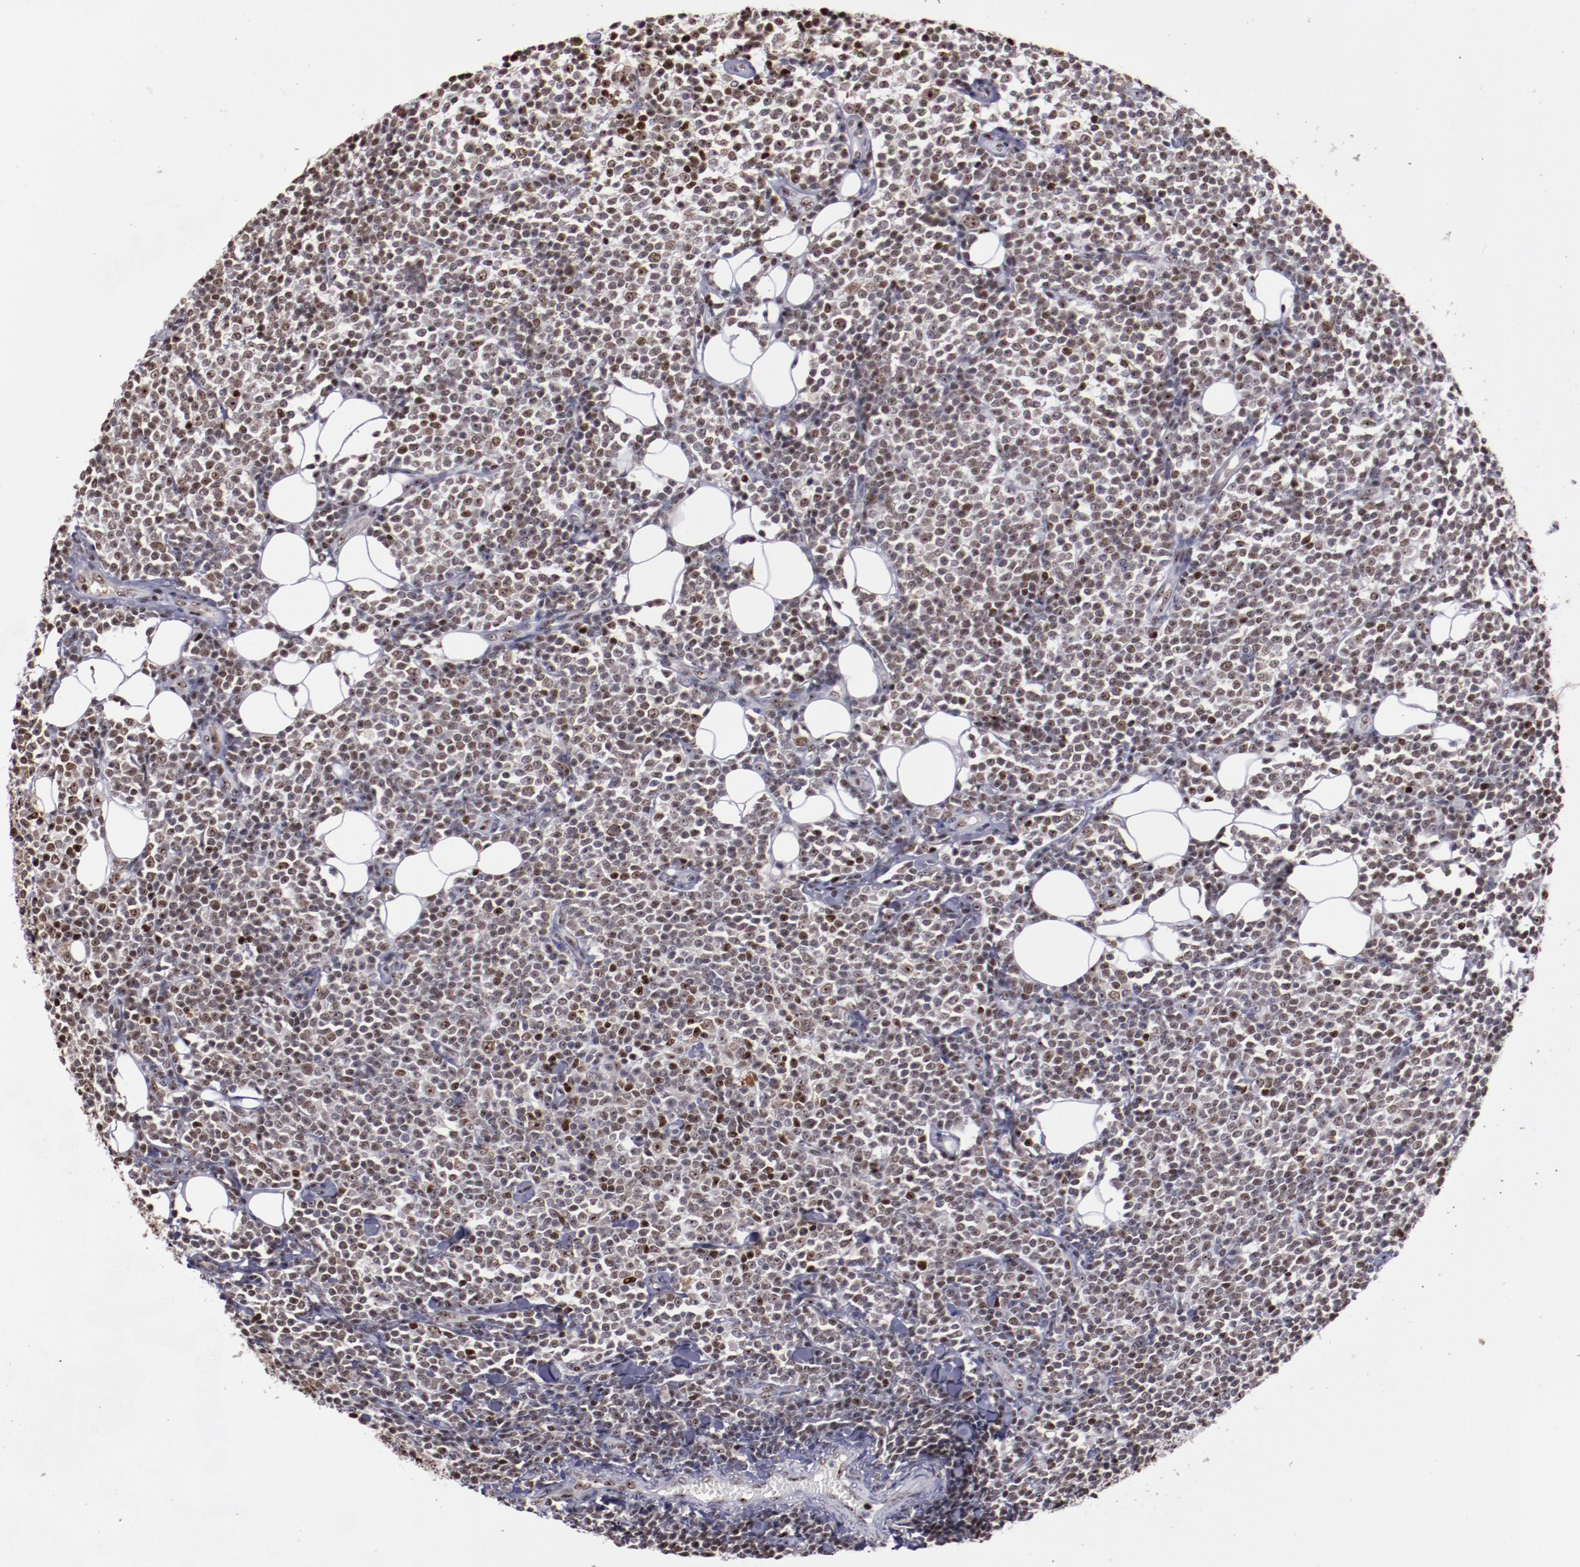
{"staining": {"intensity": "weak", "quantity": "25%-75%", "location": "nuclear"}, "tissue": "lymphoma", "cell_type": "Tumor cells", "image_type": "cancer", "snomed": [{"axis": "morphology", "description": "Malignant lymphoma, non-Hodgkin's type, Low grade"}, {"axis": "topography", "description": "Soft tissue"}], "caption": "Immunohistochemical staining of human low-grade malignant lymphoma, non-Hodgkin's type shows low levels of weak nuclear positivity in approximately 25%-75% of tumor cells. (DAB (3,3'-diaminobenzidine) = brown stain, brightfield microscopy at high magnification).", "gene": "DDX24", "patient": {"sex": "male", "age": 92}}